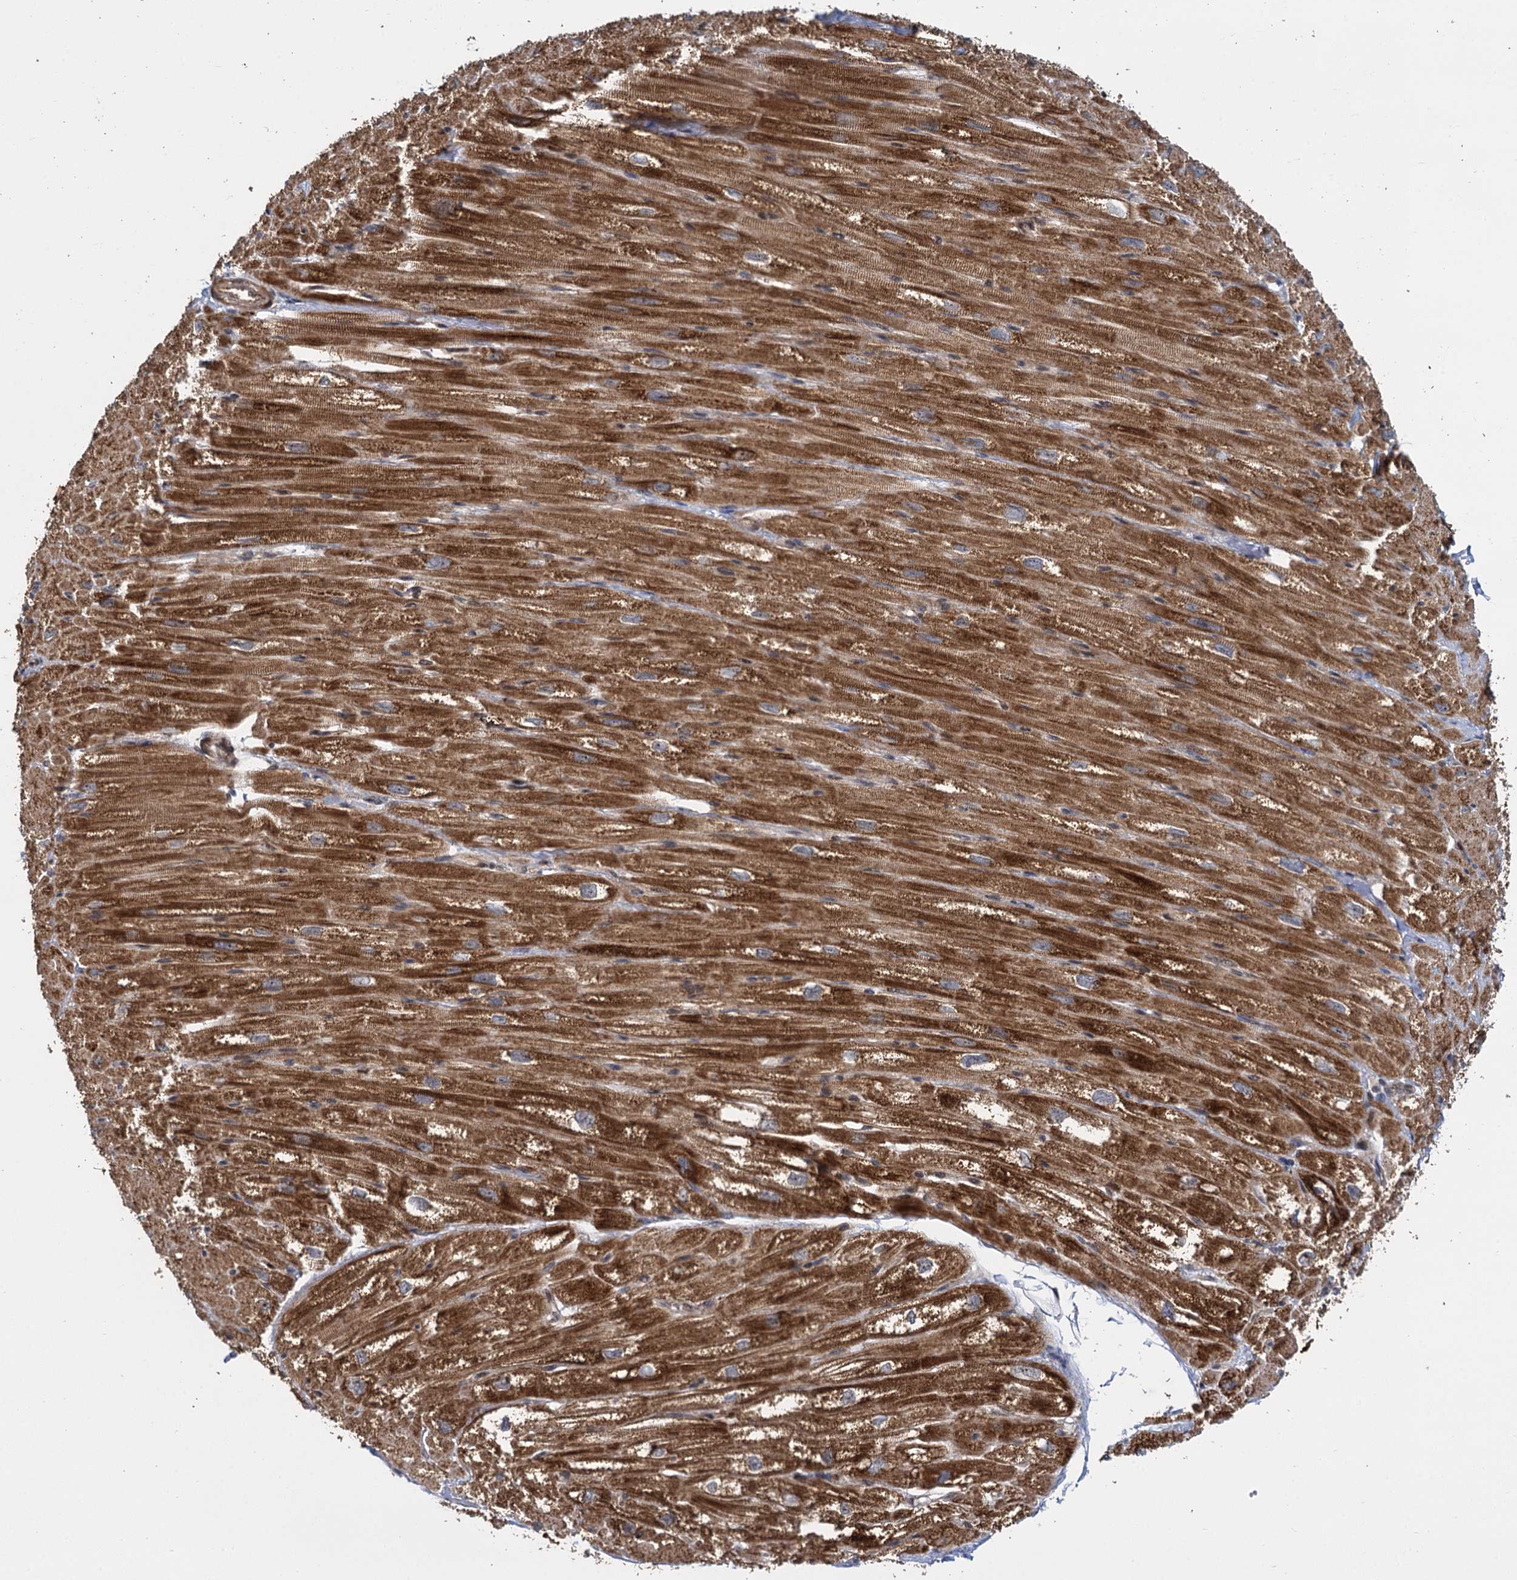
{"staining": {"intensity": "strong", "quantity": ">75%", "location": "cytoplasmic/membranous"}, "tissue": "heart muscle", "cell_type": "Cardiomyocytes", "image_type": "normal", "snomed": [{"axis": "morphology", "description": "Normal tissue, NOS"}, {"axis": "topography", "description": "Heart"}], "caption": "This is a micrograph of immunohistochemistry (IHC) staining of unremarkable heart muscle, which shows strong expression in the cytoplasmic/membranous of cardiomyocytes.", "gene": "GAL3ST4", "patient": {"sex": "male", "age": 50}}